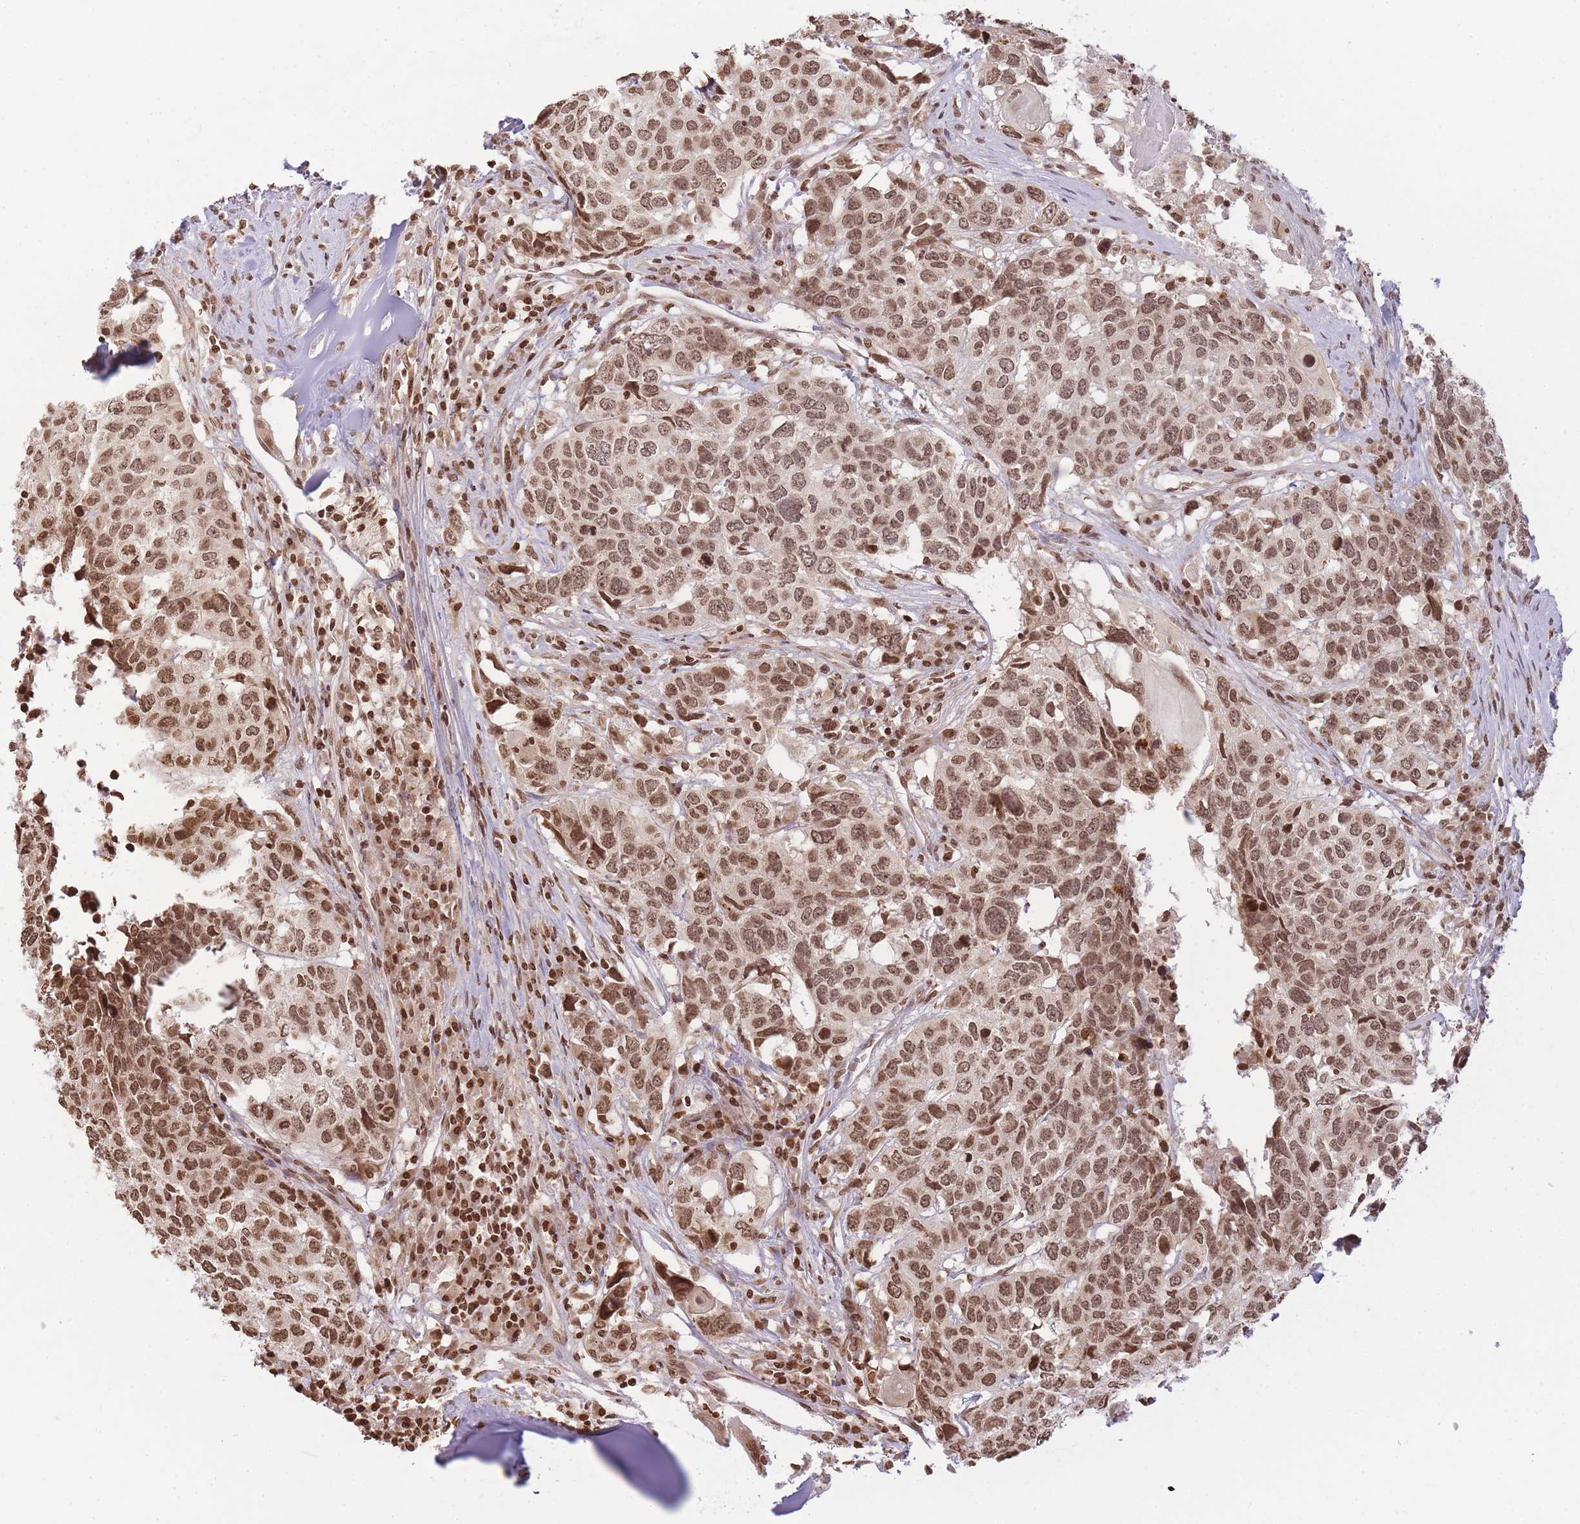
{"staining": {"intensity": "moderate", "quantity": ">75%", "location": "nuclear"}, "tissue": "head and neck cancer", "cell_type": "Tumor cells", "image_type": "cancer", "snomed": [{"axis": "morphology", "description": "Squamous cell carcinoma, NOS"}, {"axis": "topography", "description": "Head-Neck"}], "caption": "Immunohistochemical staining of human squamous cell carcinoma (head and neck) demonstrates medium levels of moderate nuclear protein staining in about >75% of tumor cells.", "gene": "WWTR1", "patient": {"sex": "male", "age": 66}}